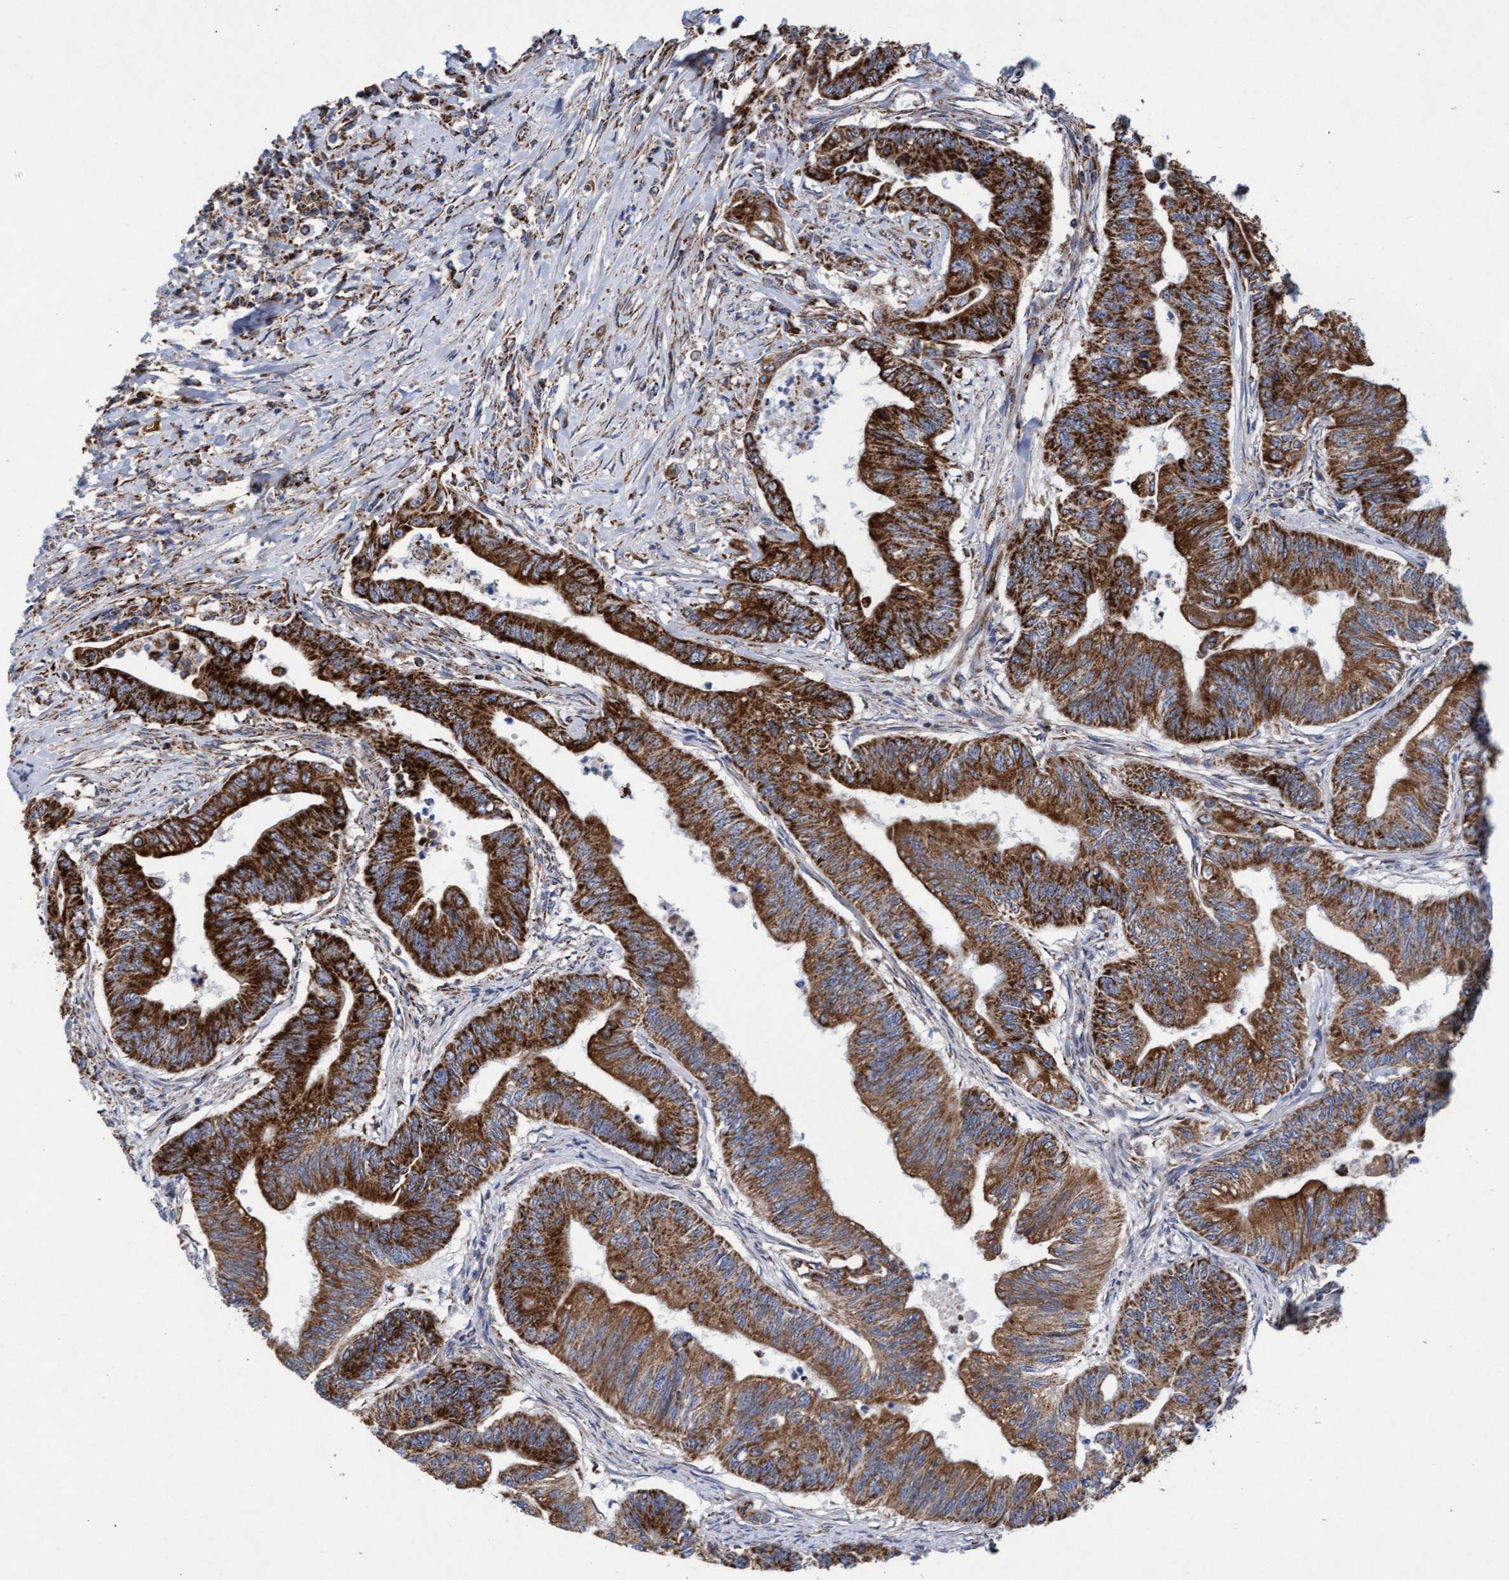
{"staining": {"intensity": "strong", "quantity": ">75%", "location": "cytoplasmic/membranous"}, "tissue": "colorectal cancer", "cell_type": "Tumor cells", "image_type": "cancer", "snomed": [{"axis": "morphology", "description": "Adenoma, NOS"}, {"axis": "morphology", "description": "Adenocarcinoma, NOS"}, {"axis": "topography", "description": "Colon"}], "caption": "Adenoma (colorectal) stained with immunohistochemistry shows strong cytoplasmic/membranous staining in approximately >75% of tumor cells.", "gene": "MRPL38", "patient": {"sex": "male", "age": 79}}